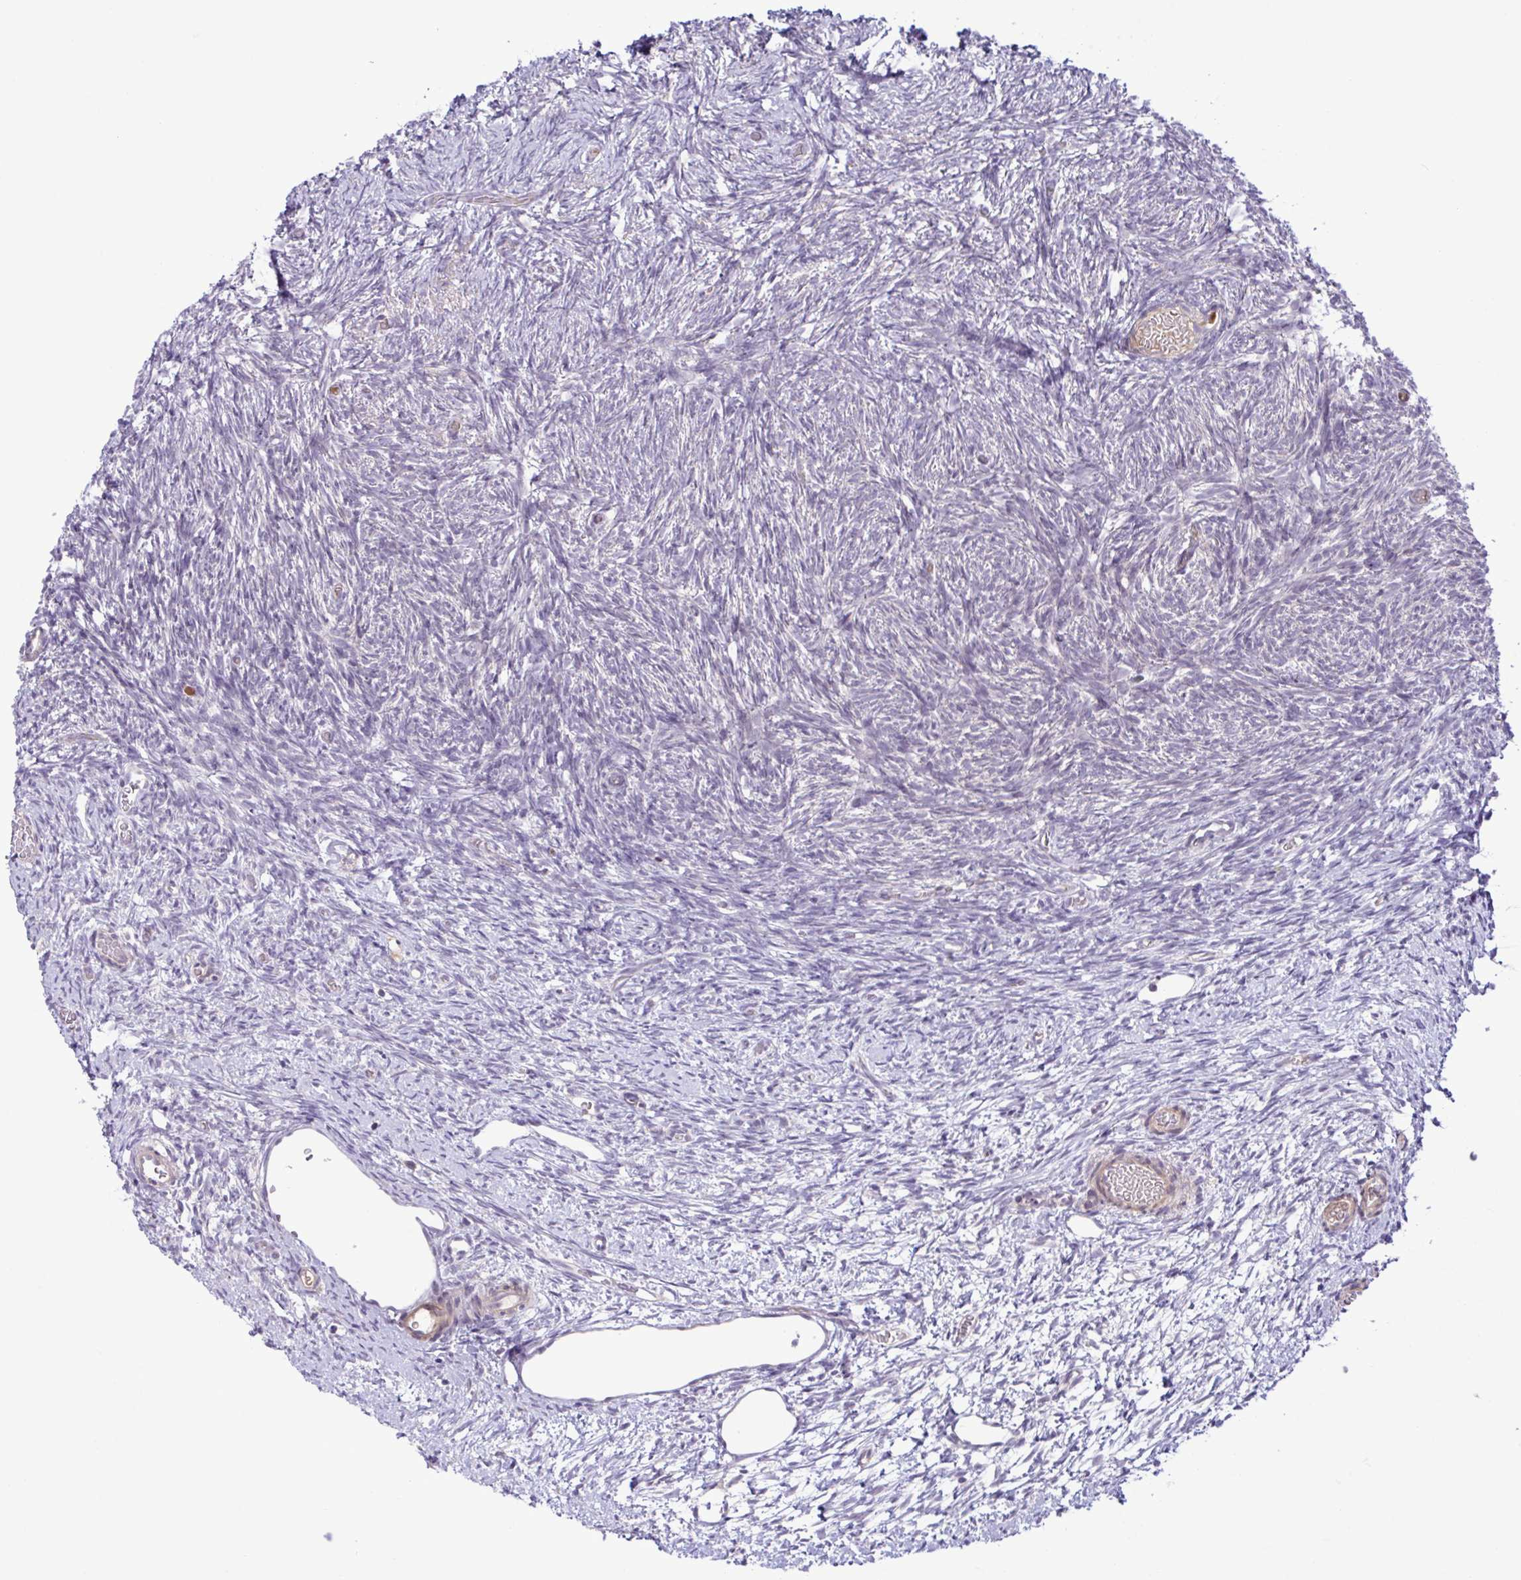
{"staining": {"intensity": "moderate", "quantity": "25%-75%", "location": "cytoplasmic/membranous"}, "tissue": "ovary", "cell_type": "Follicle cells", "image_type": "normal", "snomed": [{"axis": "morphology", "description": "Normal tissue, NOS"}, {"axis": "topography", "description": "Ovary"}], "caption": "Protein analysis of unremarkable ovary demonstrates moderate cytoplasmic/membranous expression in approximately 25%-75% of follicle cells. The staining was performed using DAB (3,3'-diaminobenzidine) to visualize the protein expression in brown, while the nuclei were stained in blue with hematoxylin (Magnification: 20x).", "gene": "SYNPO2L", "patient": {"sex": "female", "age": 39}}